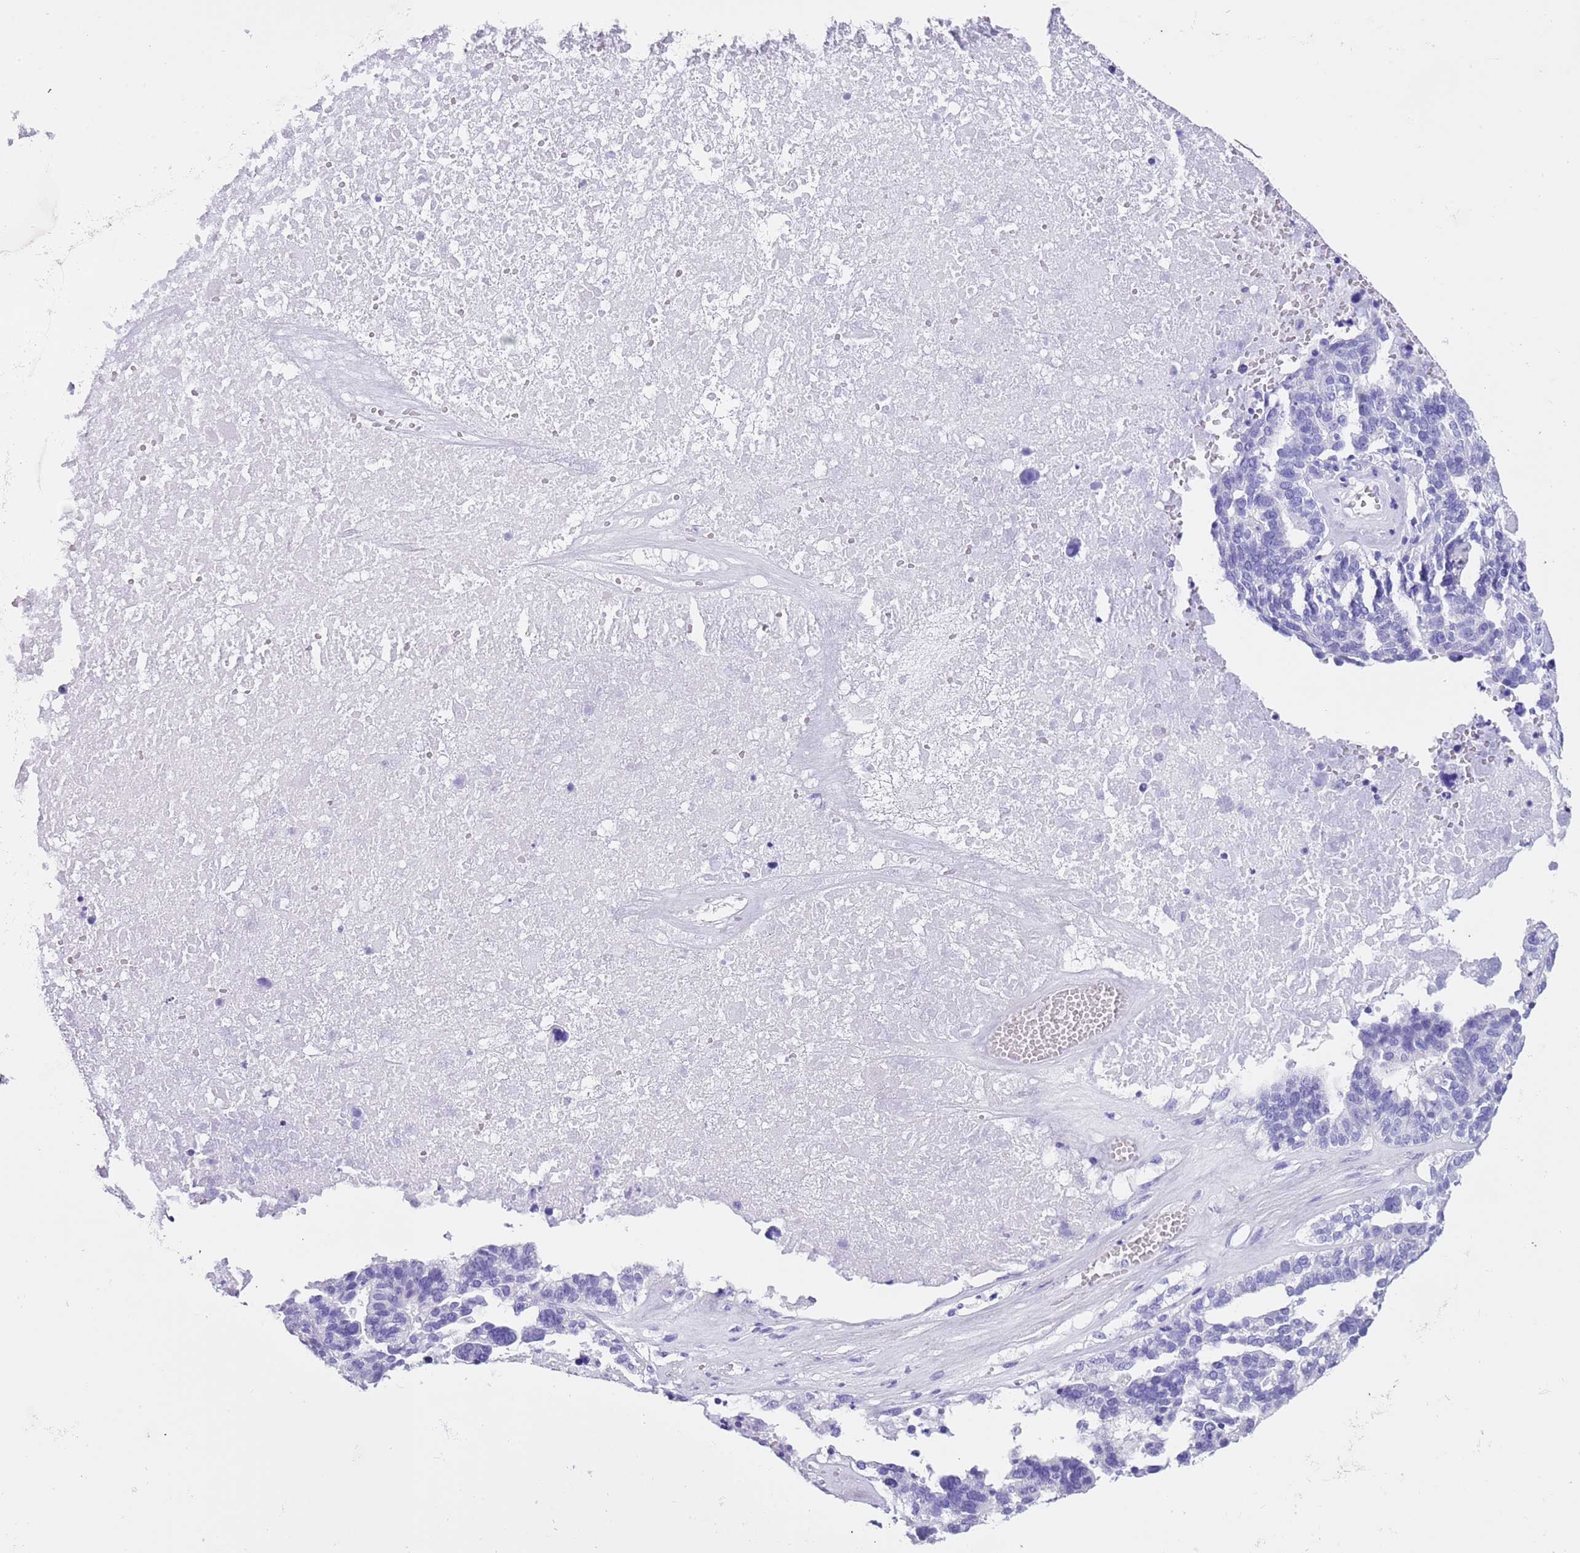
{"staining": {"intensity": "negative", "quantity": "none", "location": "none"}, "tissue": "ovarian cancer", "cell_type": "Tumor cells", "image_type": "cancer", "snomed": [{"axis": "morphology", "description": "Cystadenocarcinoma, serous, NOS"}, {"axis": "topography", "description": "Ovary"}], "caption": "This photomicrograph is of ovarian serous cystadenocarcinoma stained with immunohistochemistry to label a protein in brown with the nuclei are counter-stained blue. There is no staining in tumor cells.", "gene": "TMEM185B", "patient": {"sex": "female", "age": 59}}